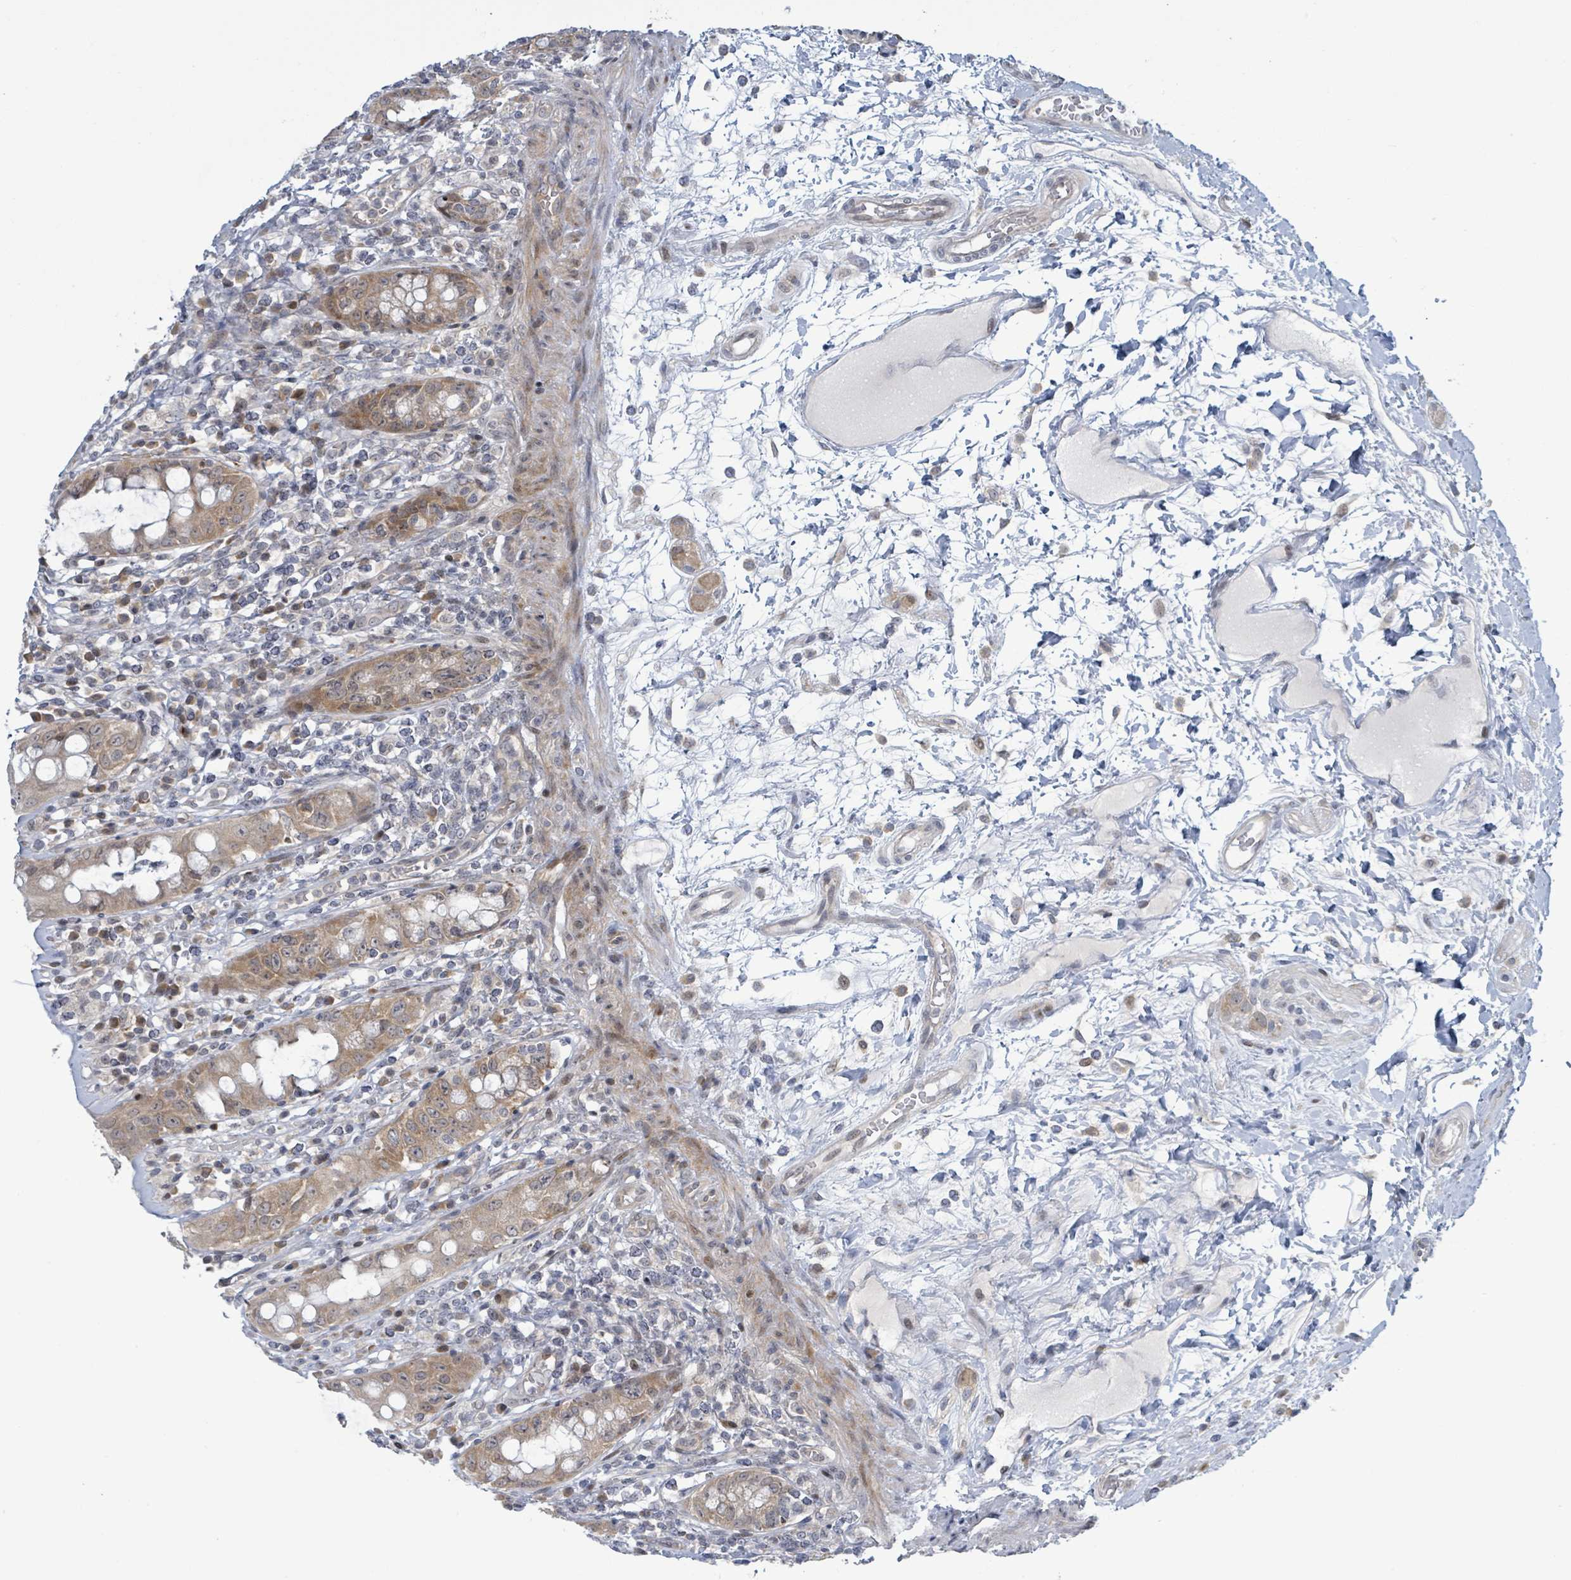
{"staining": {"intensity": "moderate", "quantity": ">75%", "location": "cytoplasmic/membranous,nuclear"}, "tissue": "rectum", "cell_type": "Glandular cells", "image_type": "normal", "snomed": [{"axis": "morphology", "description": "Normal tissue, NOS"}, {"axis": "topography", "description": "Rectum"}], "caption": "The histopathology image displays a brown stain indicating the presence of a protein in the cytoplasmic/membranous,nuclear of glandular cells in rectum.", "gene": "RPL32", "patient": {"sex": "female", "age": 57}}